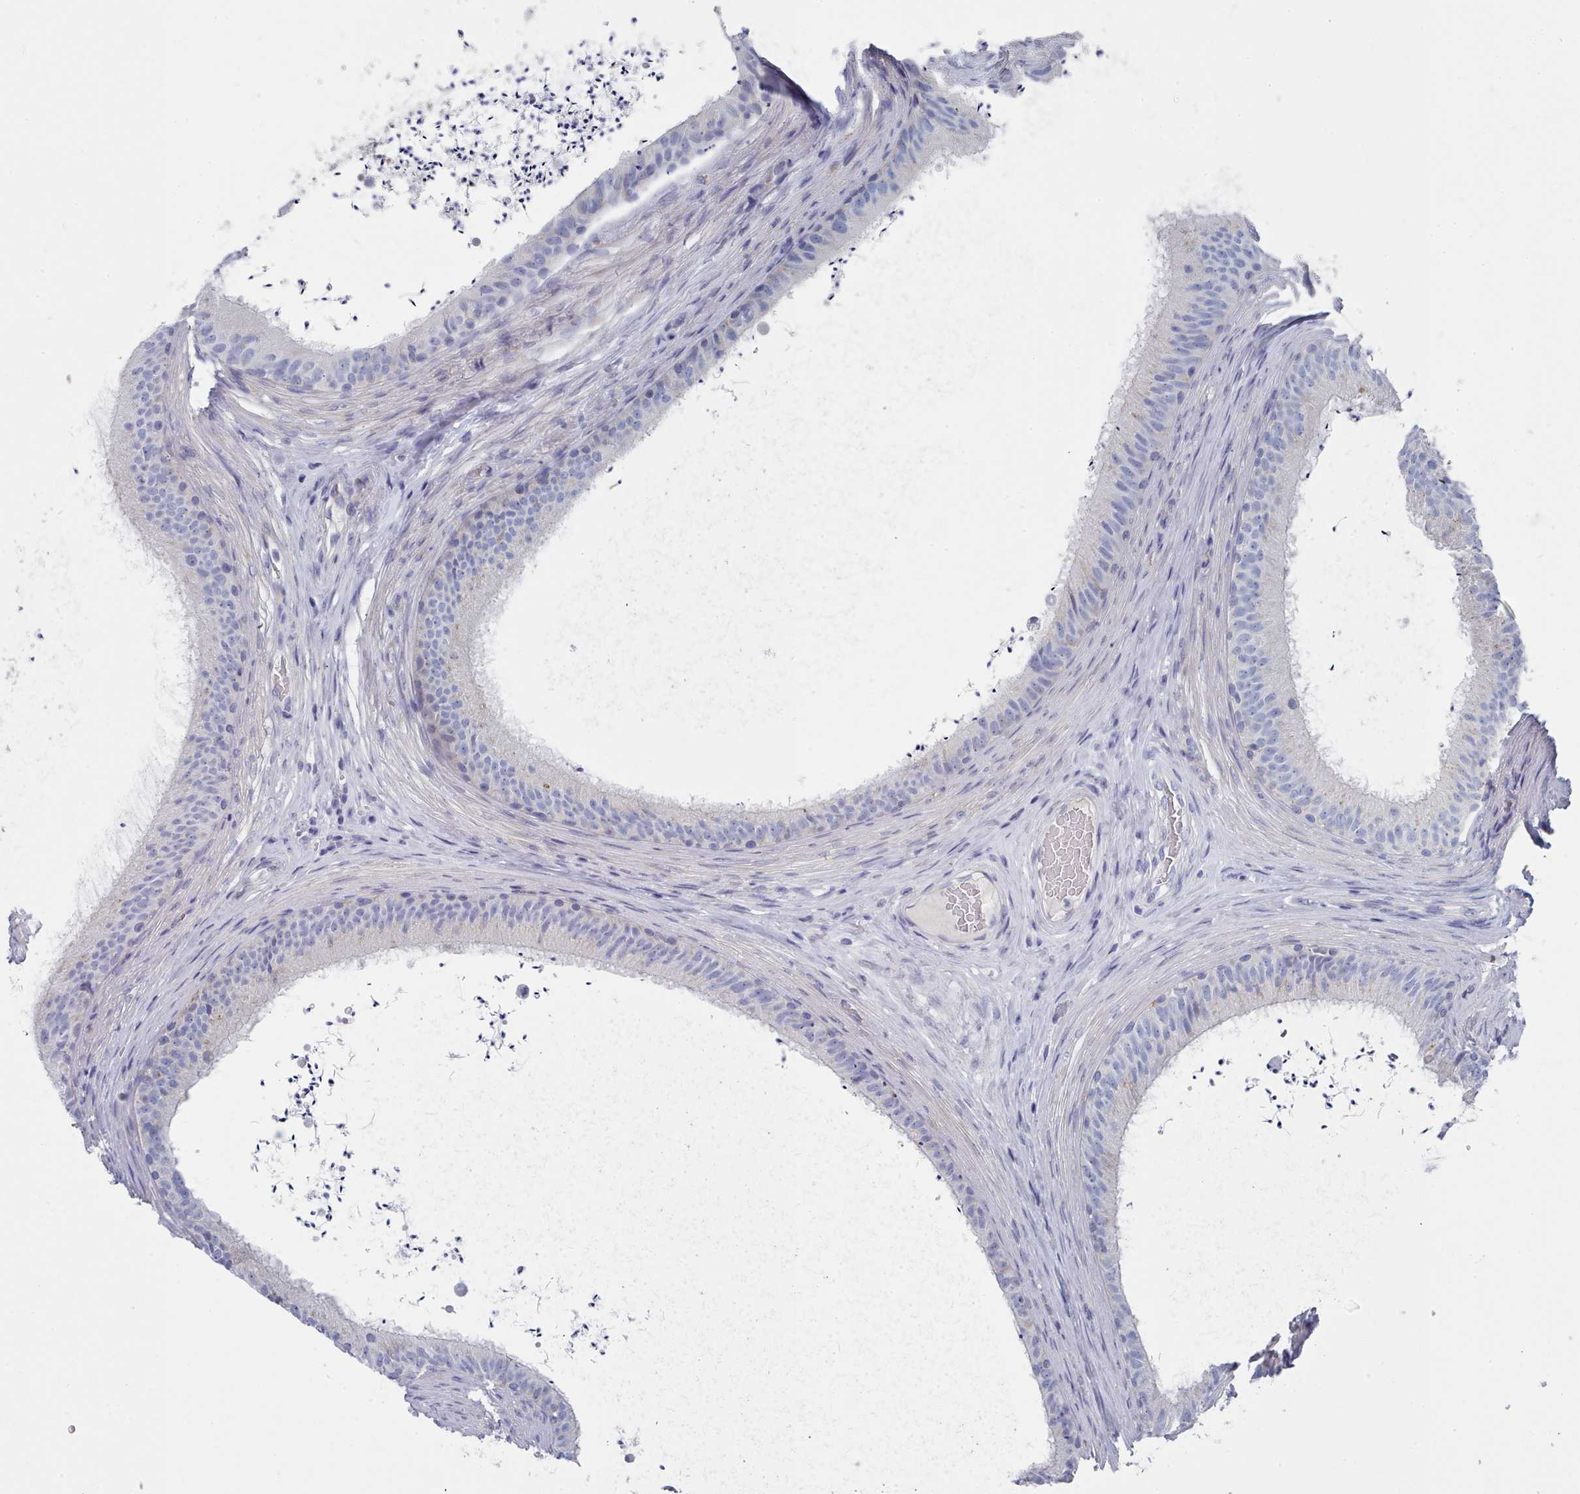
{"staining": {"intensity": "negative", "quantity": "none", "location": "none"}, "tissue": "epididymis", "cell_type": "Glandular cells", "image_type": "normal", "snomed": [{"axis": "morphology", "description": "Normal tissue, NOS"}, {"axis": "topography", "description": "Testis"}, {"axis": "topography", "description": "Epididymis"}], "caption": "The immunohistochemistry micrograph has no significant positivity in glandular cells of epididymis. (Stains: DAB (3,3'-diaminobenzidine) immunohistochemistry (IHC) with hematoxylin counter stain, Microscopy: brightfield microscopy at high magnification).", "gene": "ENSG00000285188", "patient": {"sex": "male", "age": 41}}